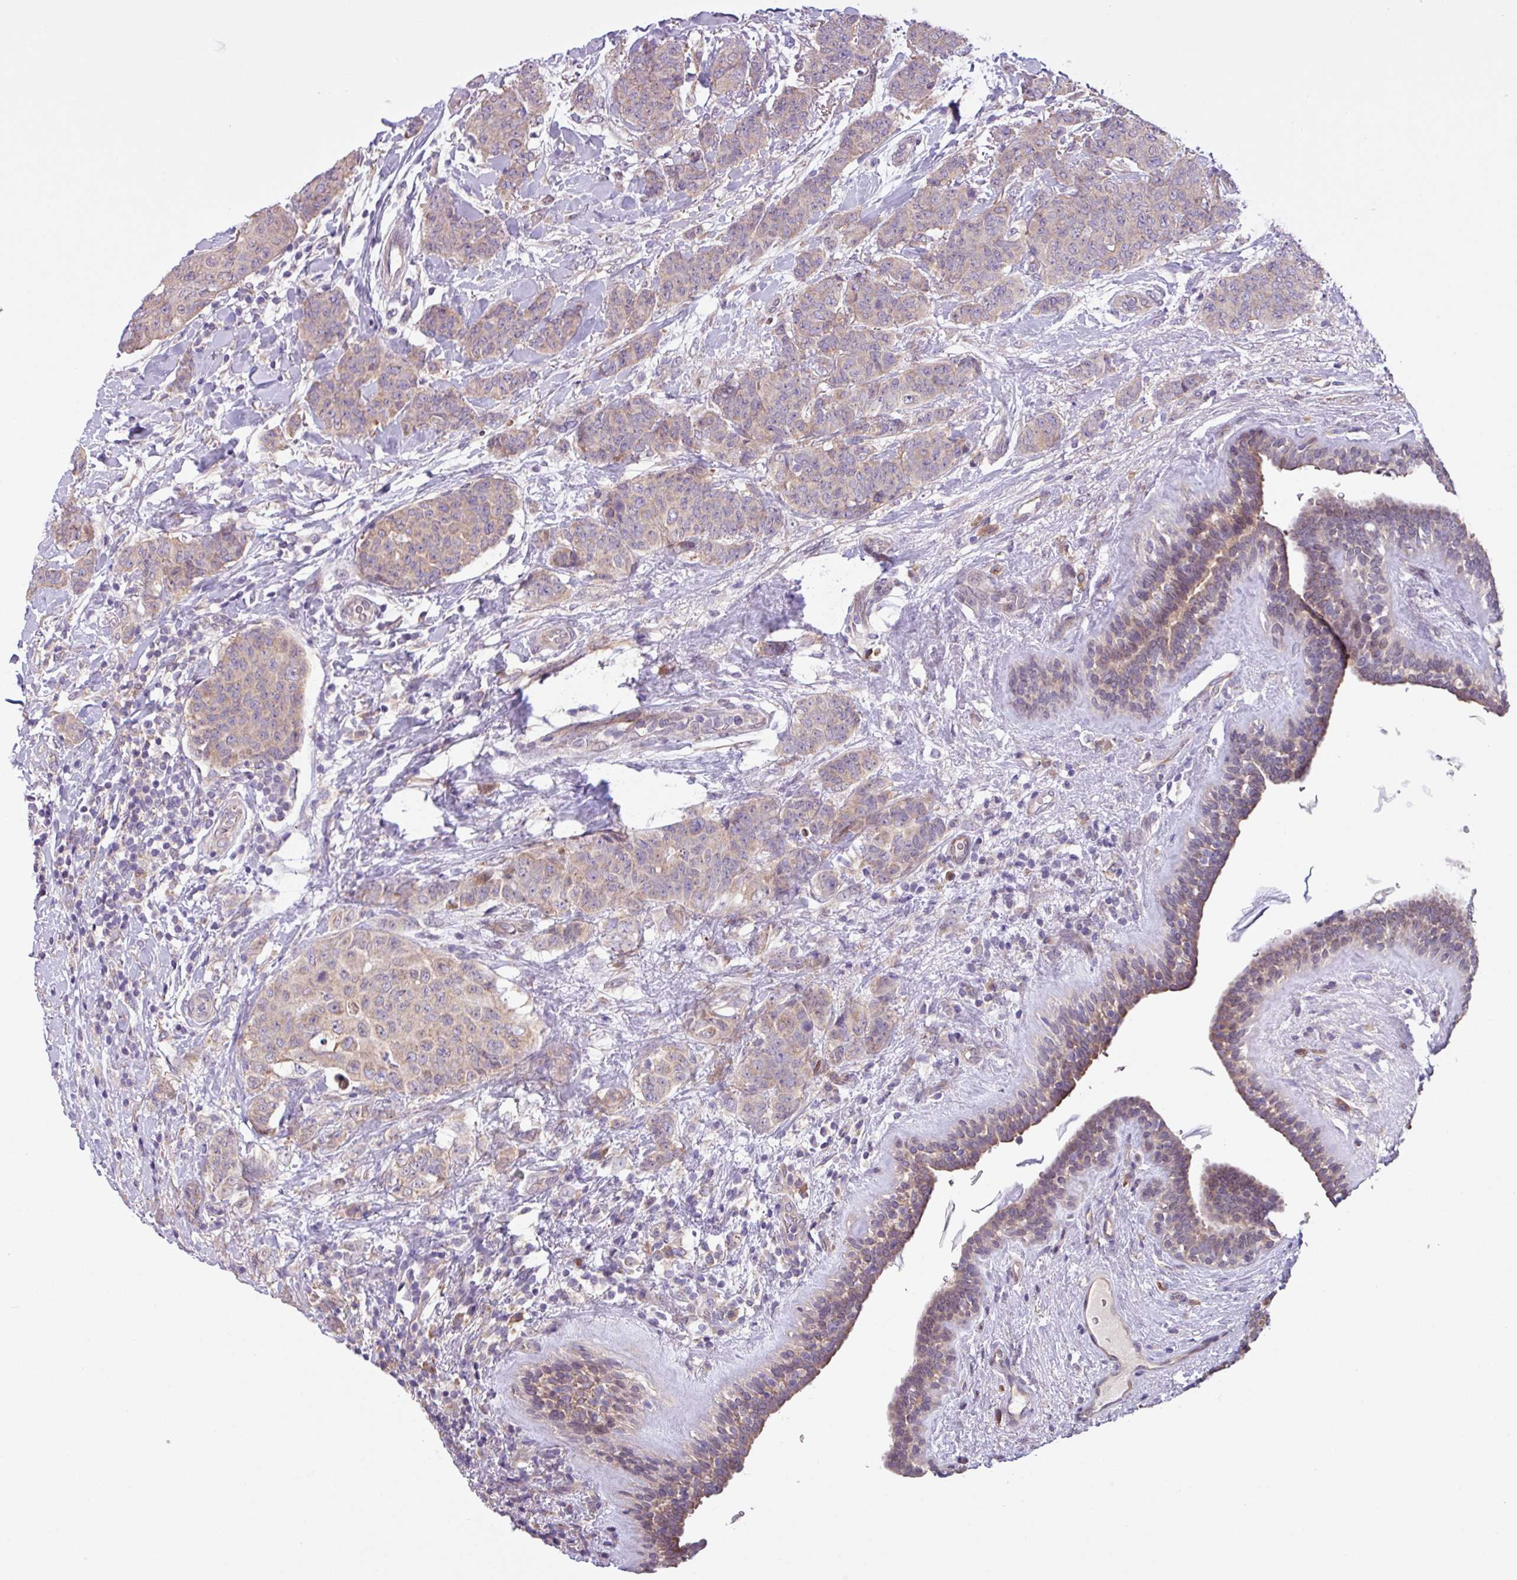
{"staining": {"intensity": "weak", "quantity": ">75%", "location": "cytoplasmic/membranous"}, "tissue": "breast cancer", "cell_type": "Tumor cells", "image_type": "cancer", "snomed": [{"axis": "morphology", "description": "Duct carcinoma"}, {"axis": "topography", "description": "Breast"}], "caption": "Breast cancer stained with a protein marker shows weak staining in tumor cells.", "gene": "C20orf27", "patient": {"sex": "female", "age": 40}}